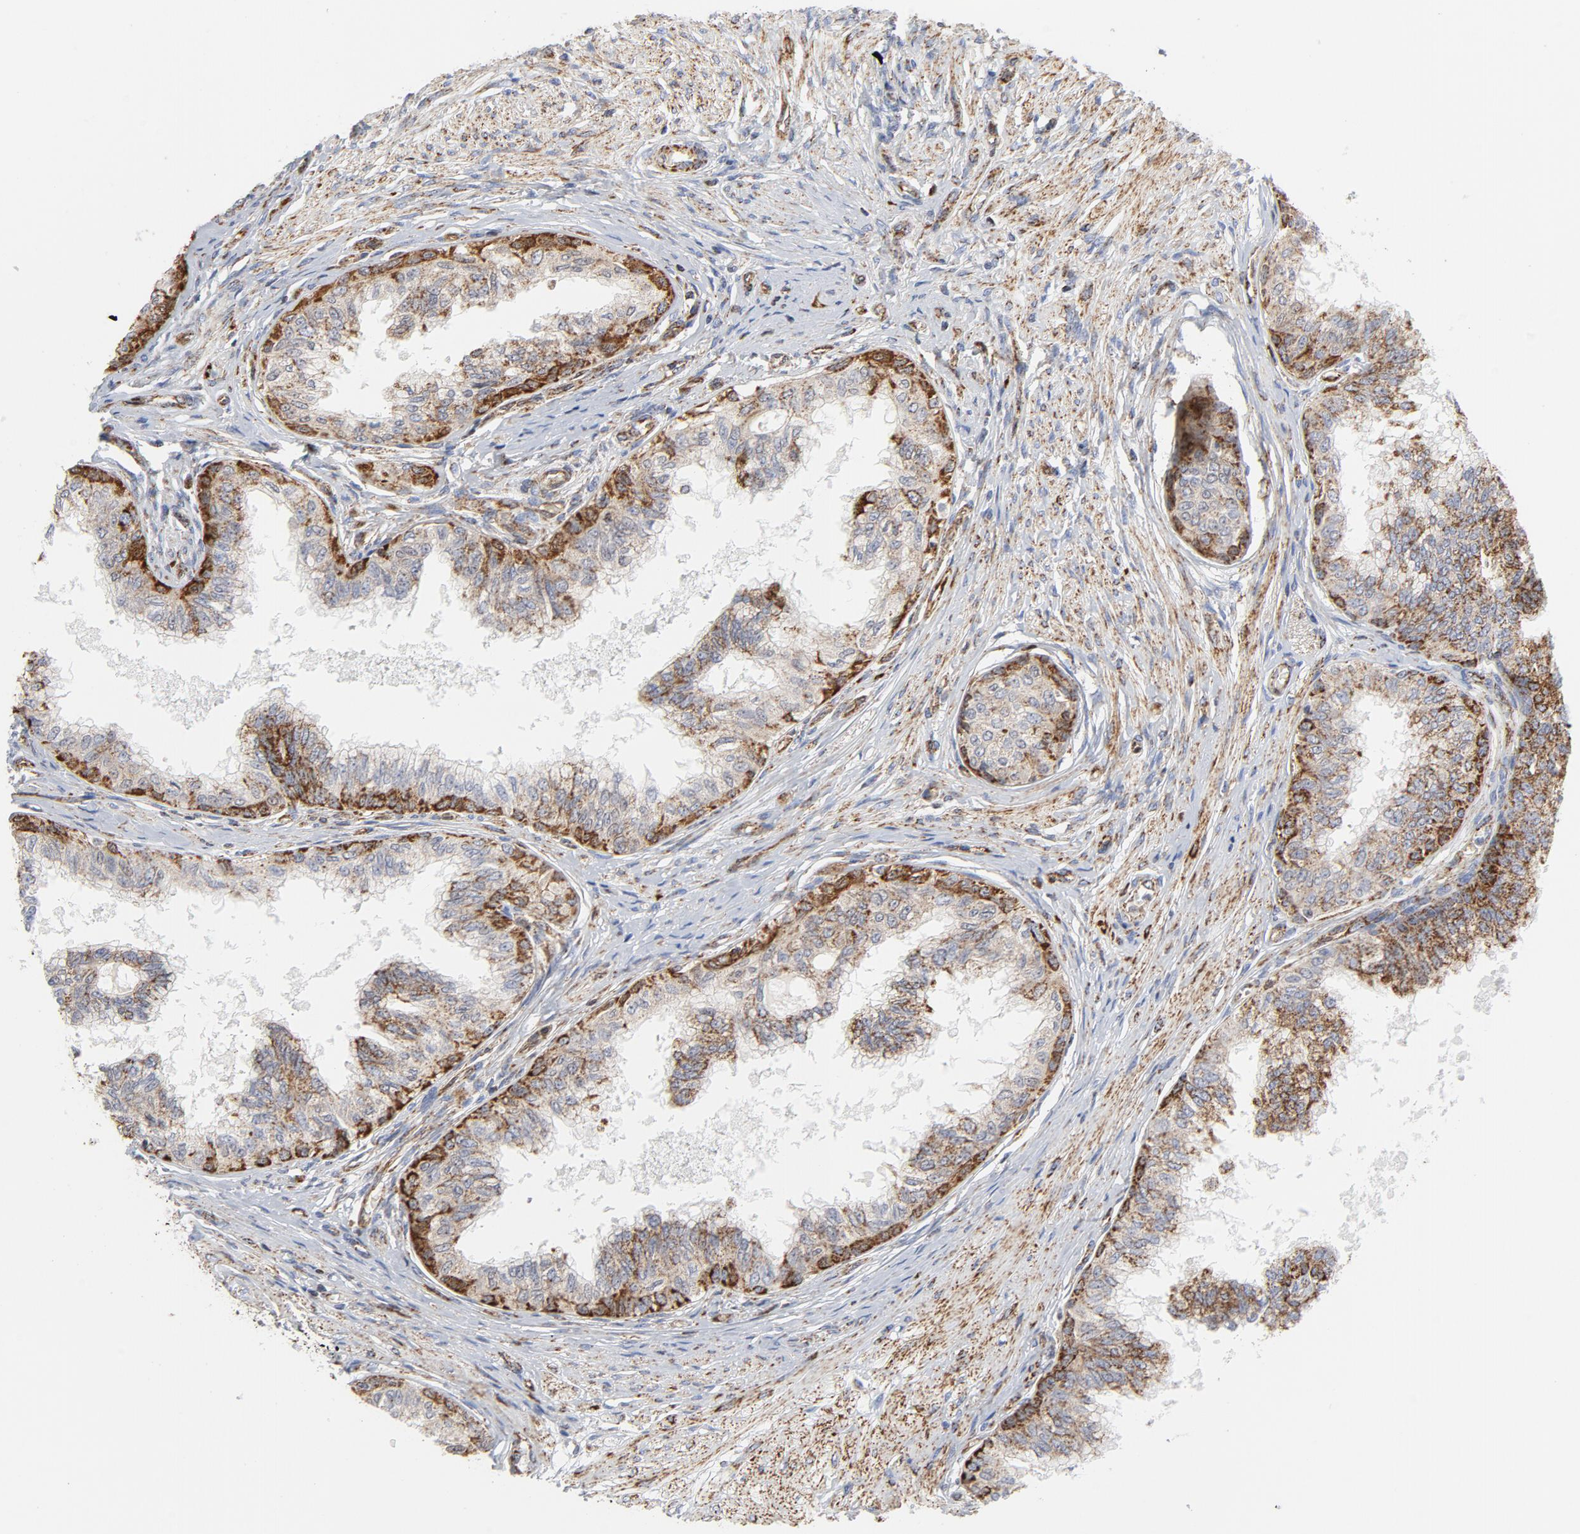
{"staining": {"intensity": "strong", "quantity": ">75%", "location": "cytoplasmic/membranous"}, "tissue": "prostate", "cell_type": "Glandular cells", "image_type": "normal", "snomed": [{"axis": "morphology", "description": "Normal tissue, NOS"}, {"axis": "topography", "description": "Prostate"}, {"axis": "topography", "description": "Seminal veicle"}], "caption": "DAB immunohistochemical staining of normal human prostate reveals strong cytoplasmic/membranous protein staining in about >75% of glandular cells. (IHC, brightfield microscopy, high magnification).", "gene": "CYCS", "patient": {"sex": "male", "age": 60}}